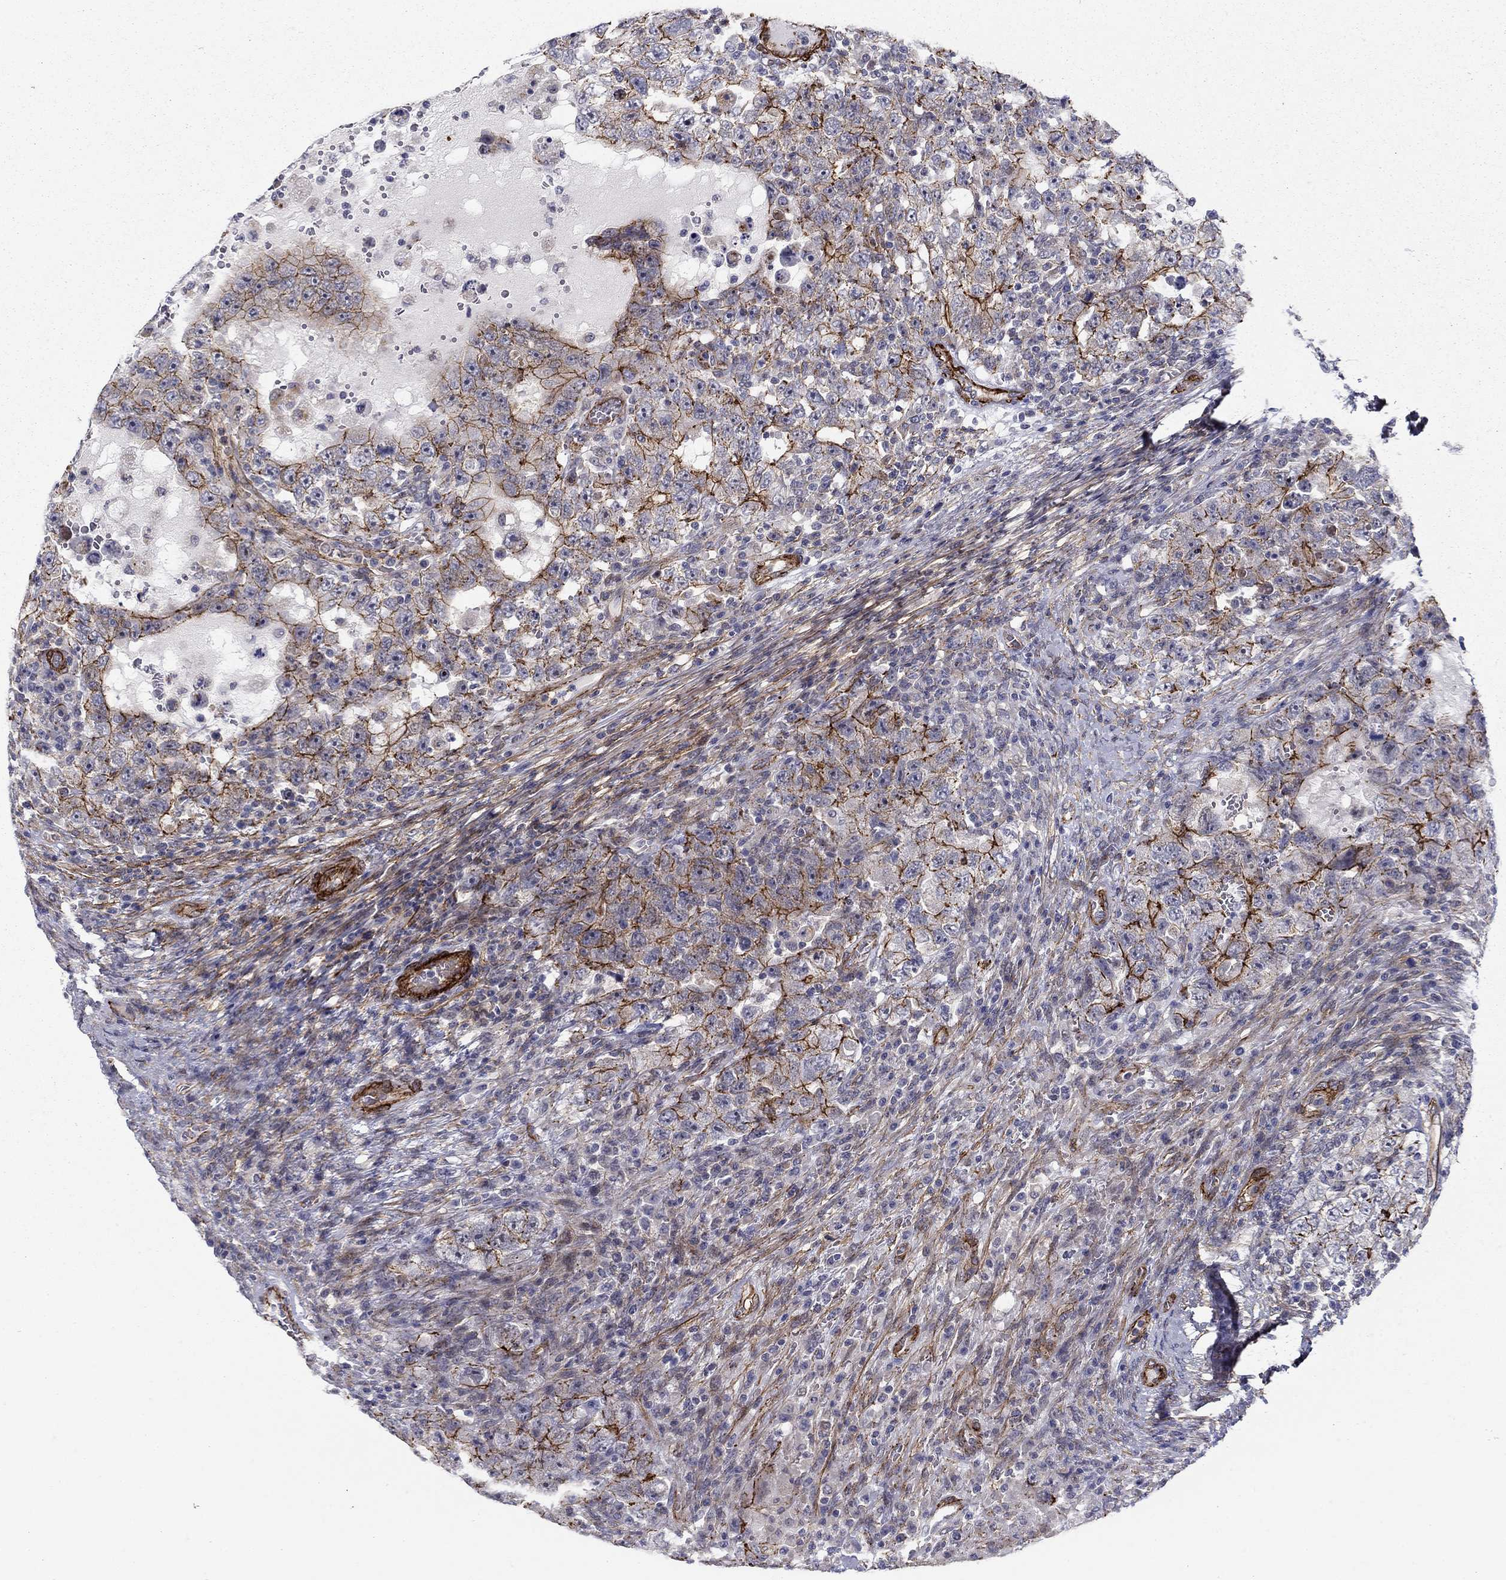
{"staining": {"intensity": "strong", "quantity": "25%-75%", "location": "cytoplasmic/membranous"}, "tissue": "testis cancer", "cell_type": "Tumor cells", "image_type": "cancer", "snomed": [{"axis": "morphology", "description": "Carcinoma, Embryonal, NOS"}, {"axis": "topography", "description": "Testis"}], "caption": "Testis embryonal carcinoma stained for a protein reveals strong cytoplasmic/membranous positivity in tumor cells.", "gene": "KRBA1", "patient": {"sex": "male", "age": 26}}